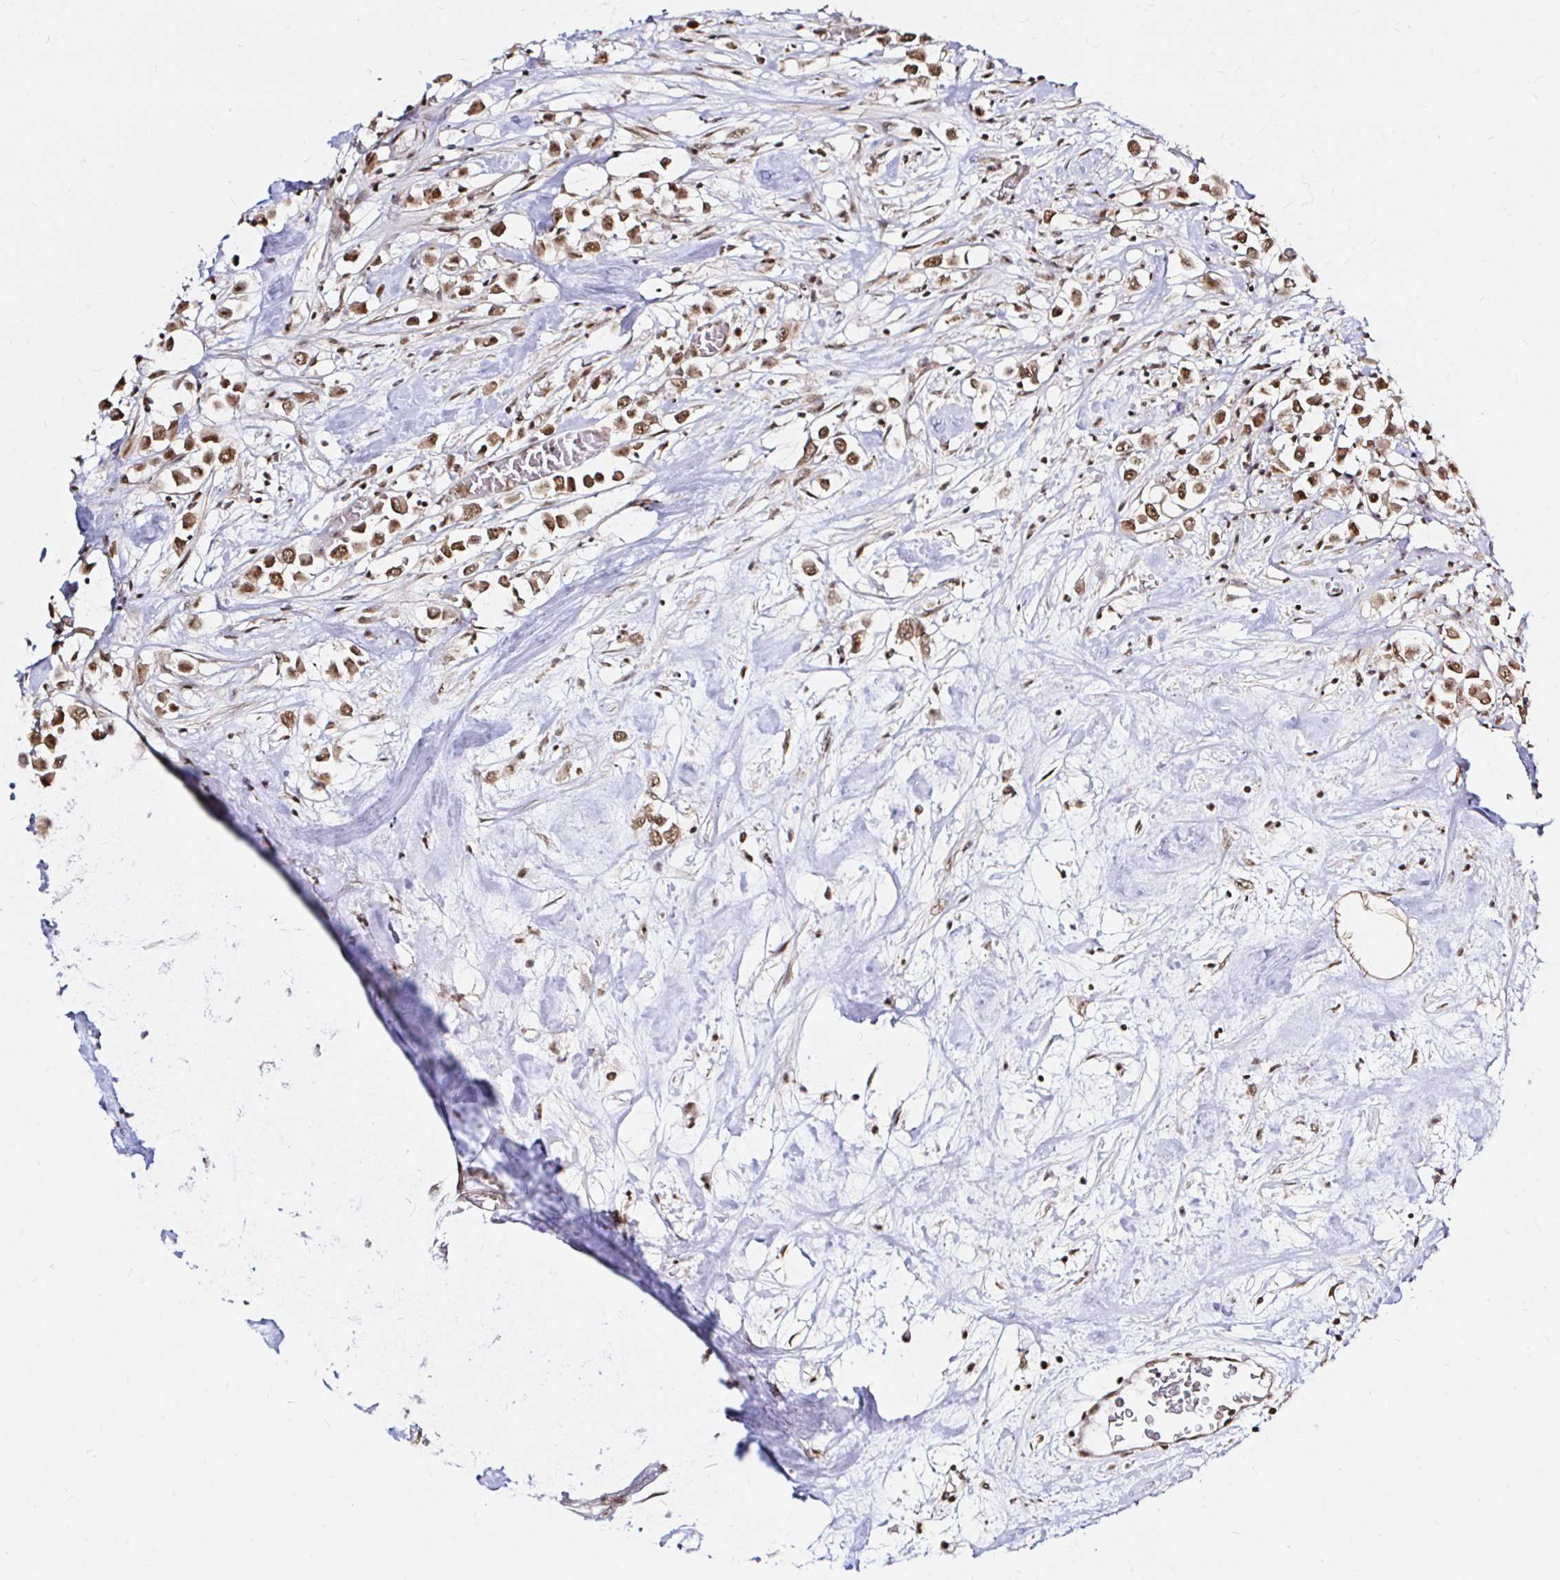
{"staining": {"intensity": "moderate", "quantity": ">75%", "location": "nuclear"}, "tissue": "breast cancer", "cell_type": "Tumor cells", "image_type": "cancer", "snomed": [{"axis": "morphology", "description": "Duct carcinoma"}, {"axis": "topography", "description": "Breast"}], "caption": "IHC (DAB (3,3'-diaminobenzidine)) staining of human breast invasive ductal carcinoma reveals moderate nuclear protein positivity in approximately >75% of tumor cells. (IHC, brightfield microscopy, high magnification).", "gene": "SNRPC", "patient": {"sex": "female", "age": 61}}